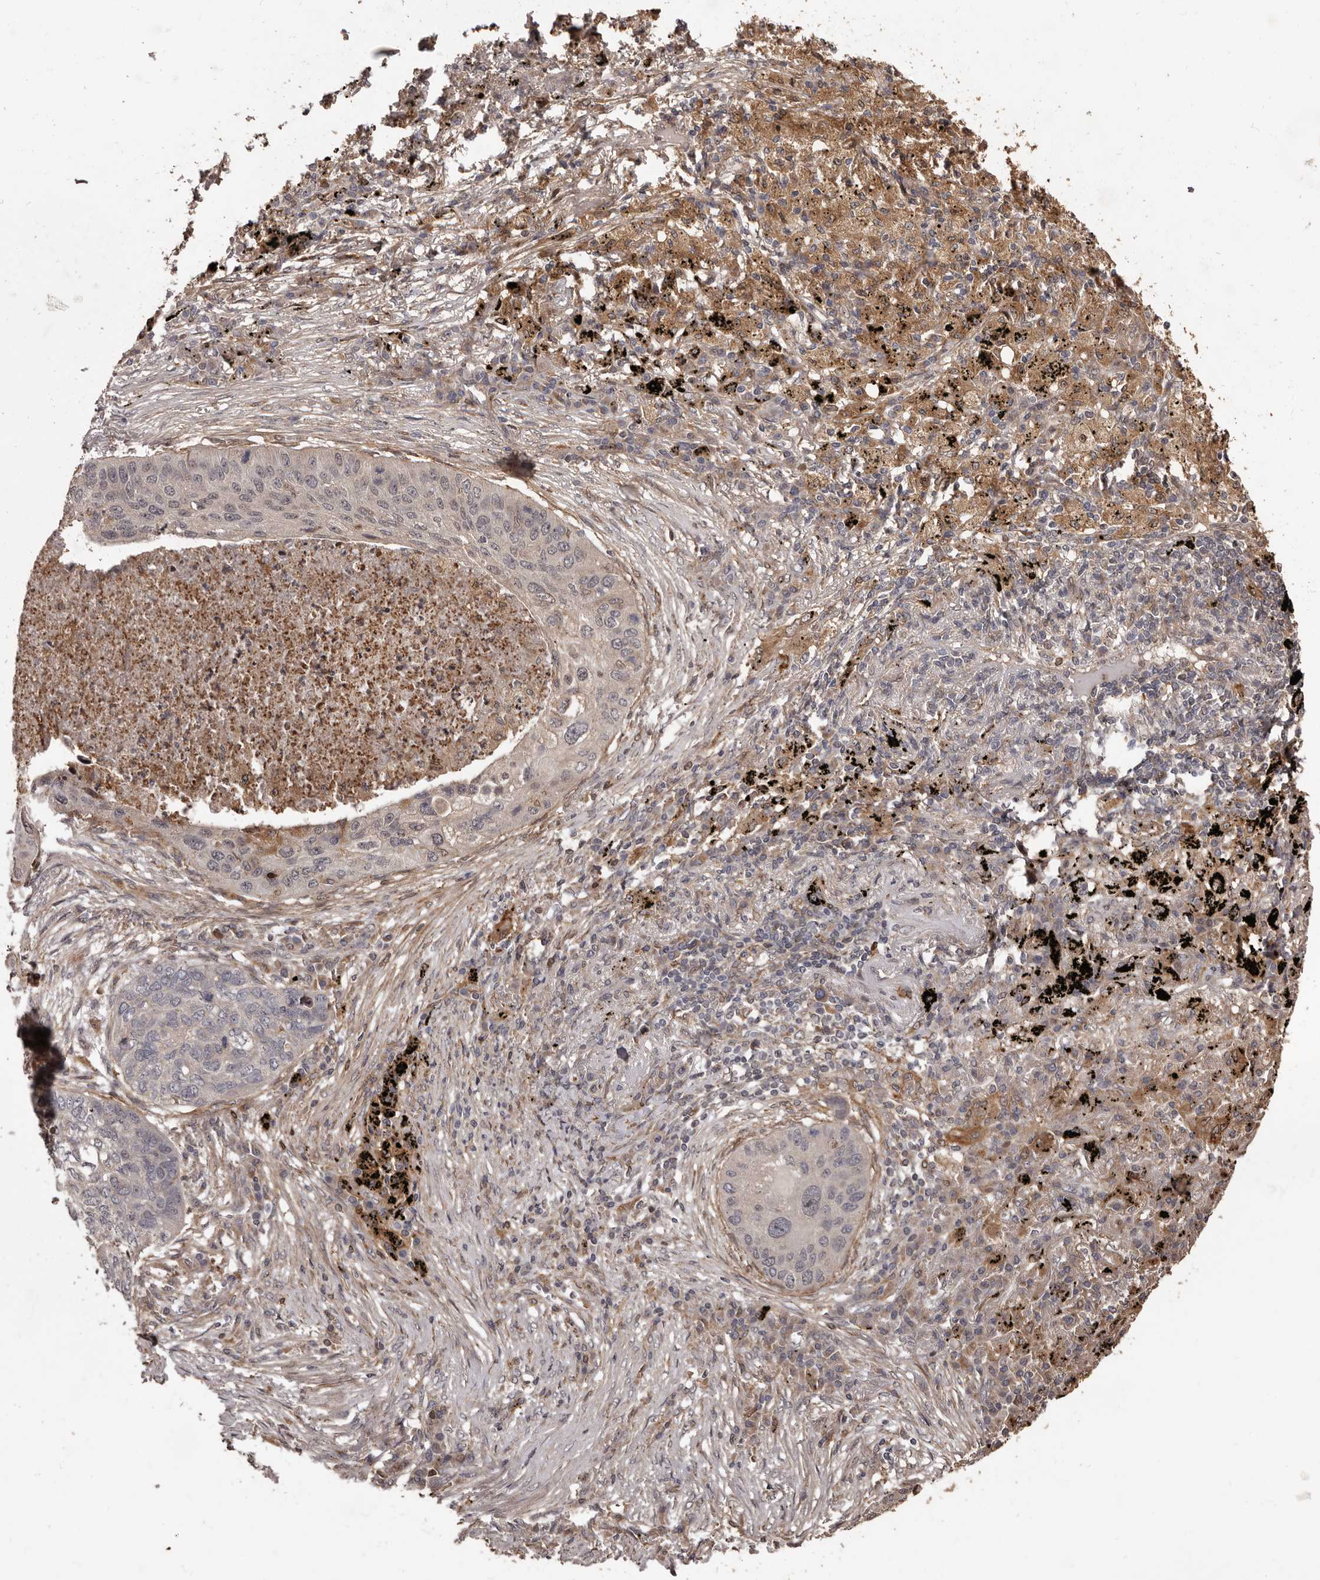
{"staining": {"intensity": "weak", "quantity": "<25%", "location": "cytoplasmic/membranous"}, "tissue": "lung cancer", "cell_type": "Tumor cells", "image_type": "cancer", "snomed": [{"axis": "morphology", "description": "Squamous cell carcinoma, NOS"}, {"axis": "topography", "description": "Lung"}], "caption": "Lung squamous cell carcinoma stained for a protein using immunohistochemistry (IHC) displays no staining tumor cells.", "gene": "ZCCHC7", "patient": {"sex": "female", "age": 63}}